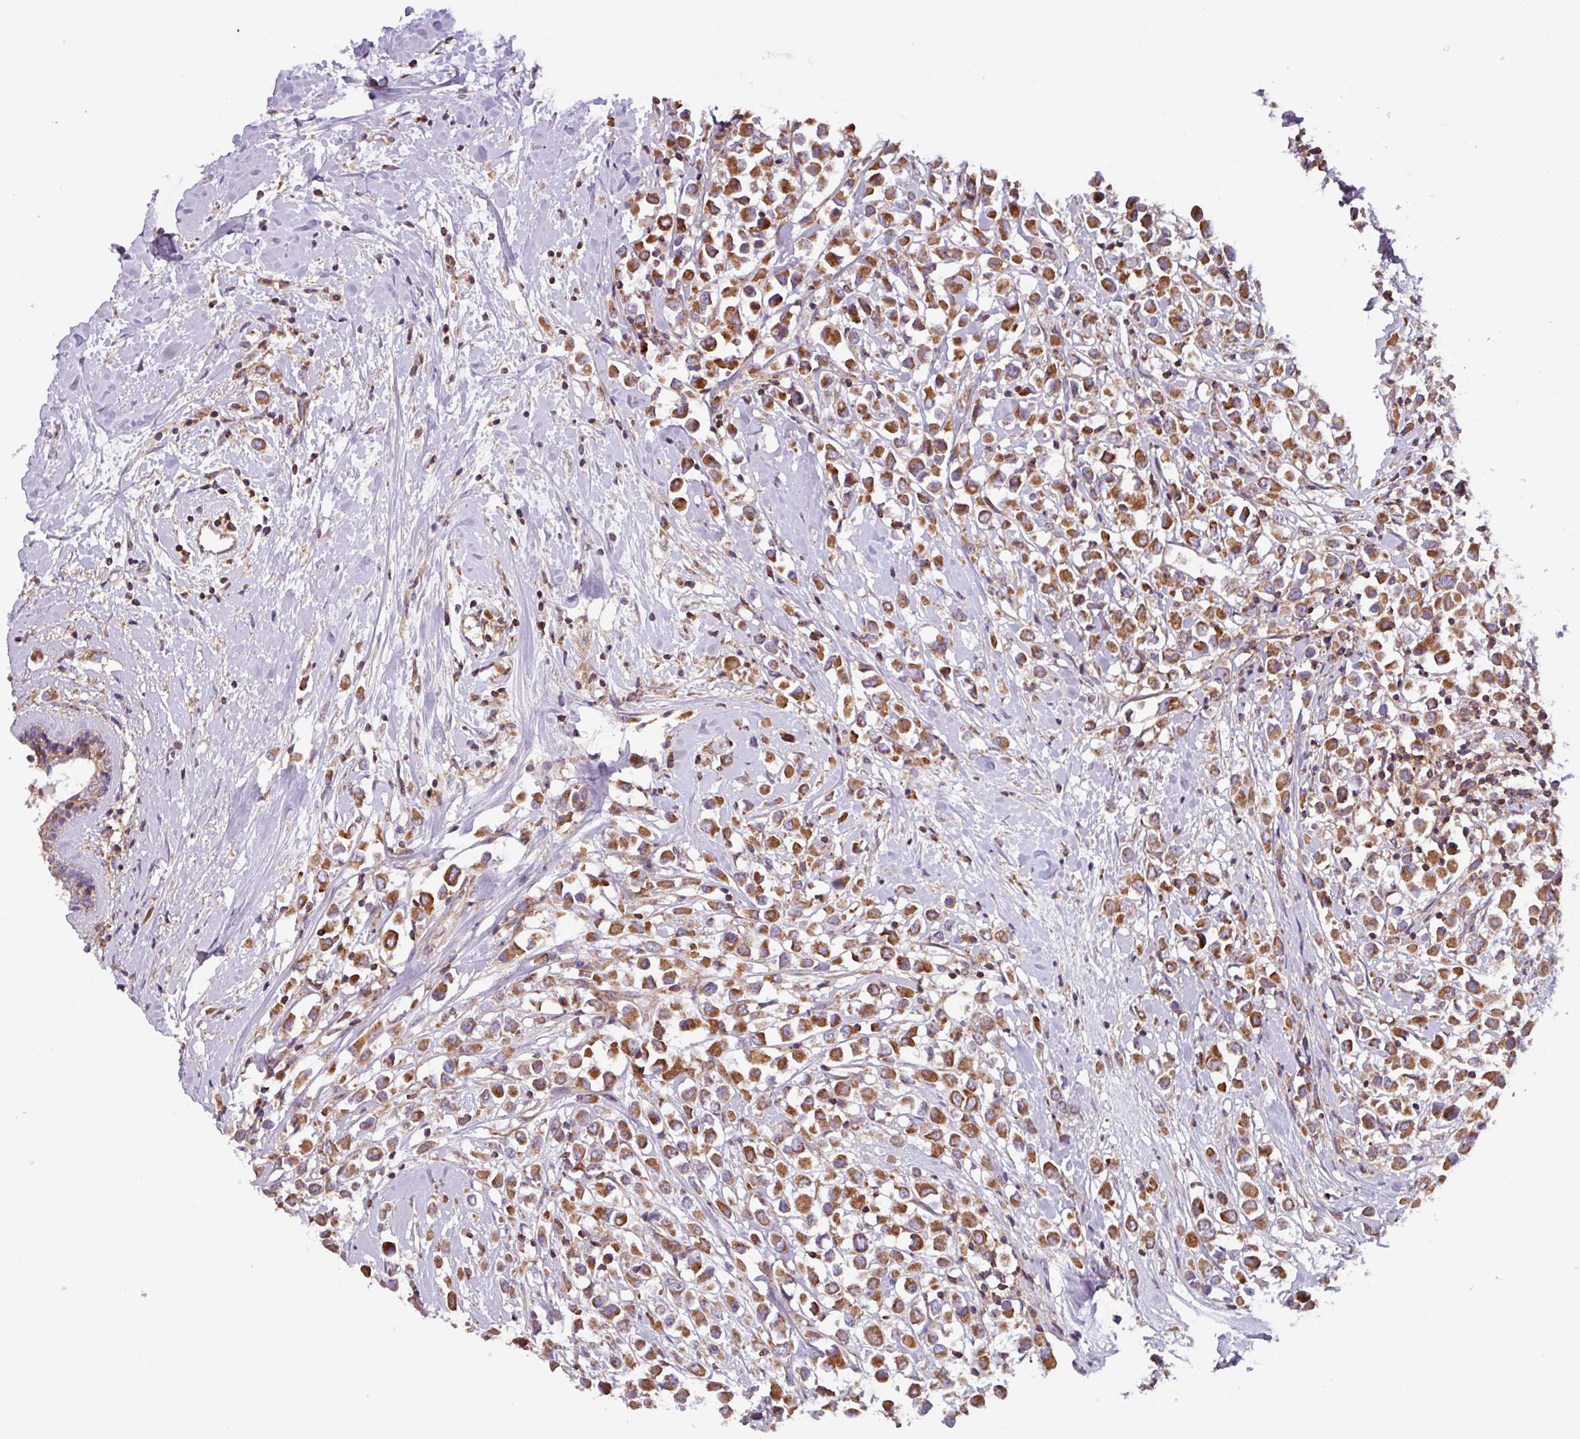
{"staining": {"intensity": "moderate", "quantity": ">75%", "location": "cytoplasmic/membranous"}, "tissue": "breast cancer", "cell_type": "Tumor cells", "image_type": "cancer", "snomed": [{"axis": "morphology", "description": "Duct carcinoma"}, {"axis": "topography", "description": "Breast"}], "caption": "Approximately >75% of tumor cells in breast infiltrating ductal carcinoma demonstrate moderate cytoplasmic/membranous protein staining as visualized by brown immunohistochemical staining.", "gene": "PLEKHD1", "patient": {"sex": "female", "age": 87}}